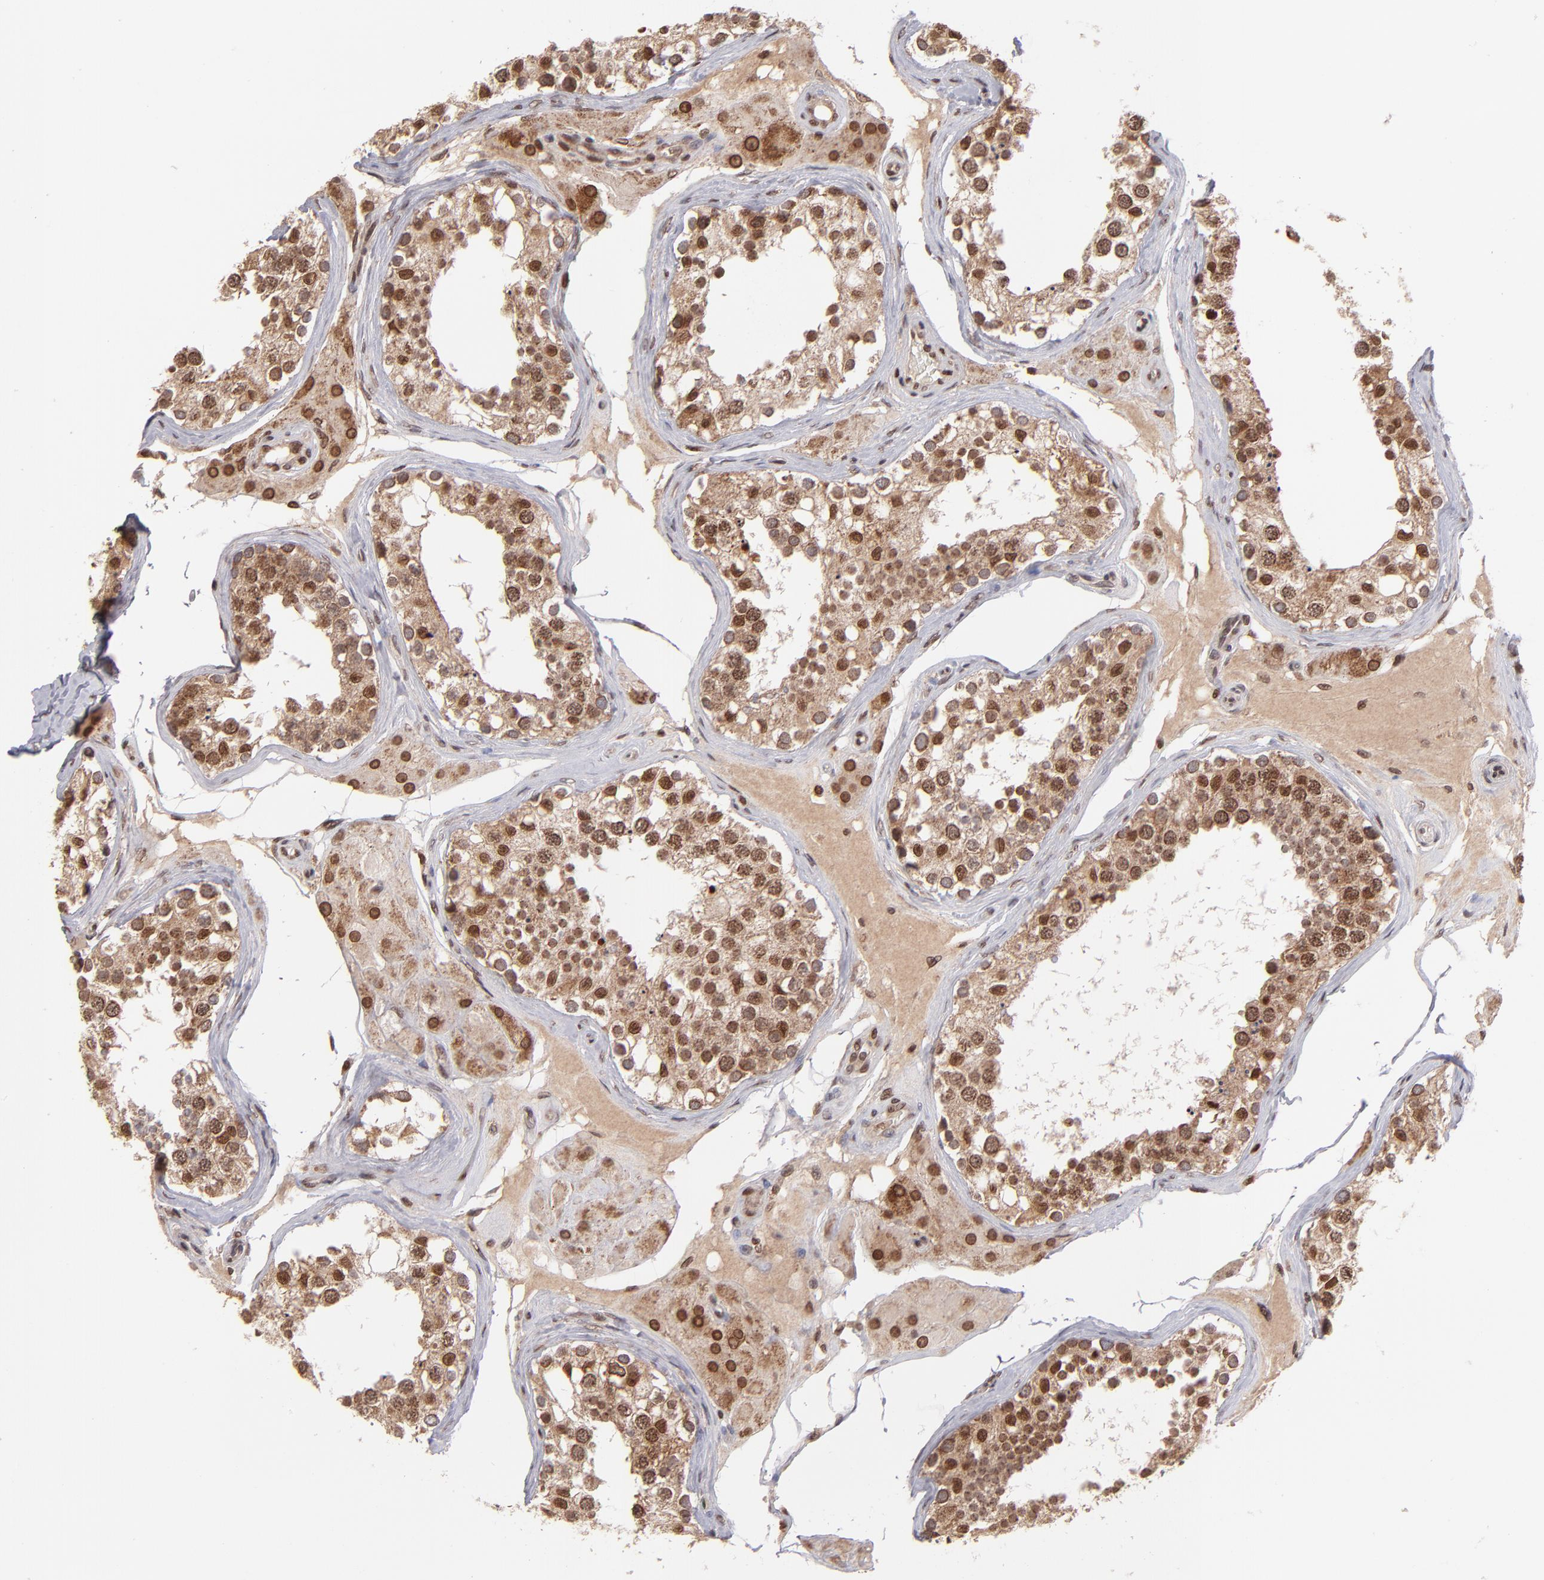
{"staining": {"intensity": "moderate", "quantity": ">75%", "location": "cytoplasmic/membranous,nuclear"}, "tissue": "testis", "cell_type": "Cells in seminiferous ducts", "image_type": "normal", "snomed": [{"axis": "morphology", "description": "Normal tissue, NOS"}, {"axis": "topography", "description": "Testis"}], "caption": "A high-resolution histopathology image shows immunohistochemistry (IHC) staining of unremarkable testis, which exhibits moderate cytoplasmic/membranous,nuclear expression in about >75% of cells in seminiferous ducts.", "gene": "TOP1MT", "patient": {"sex": "male", "age": 68}}